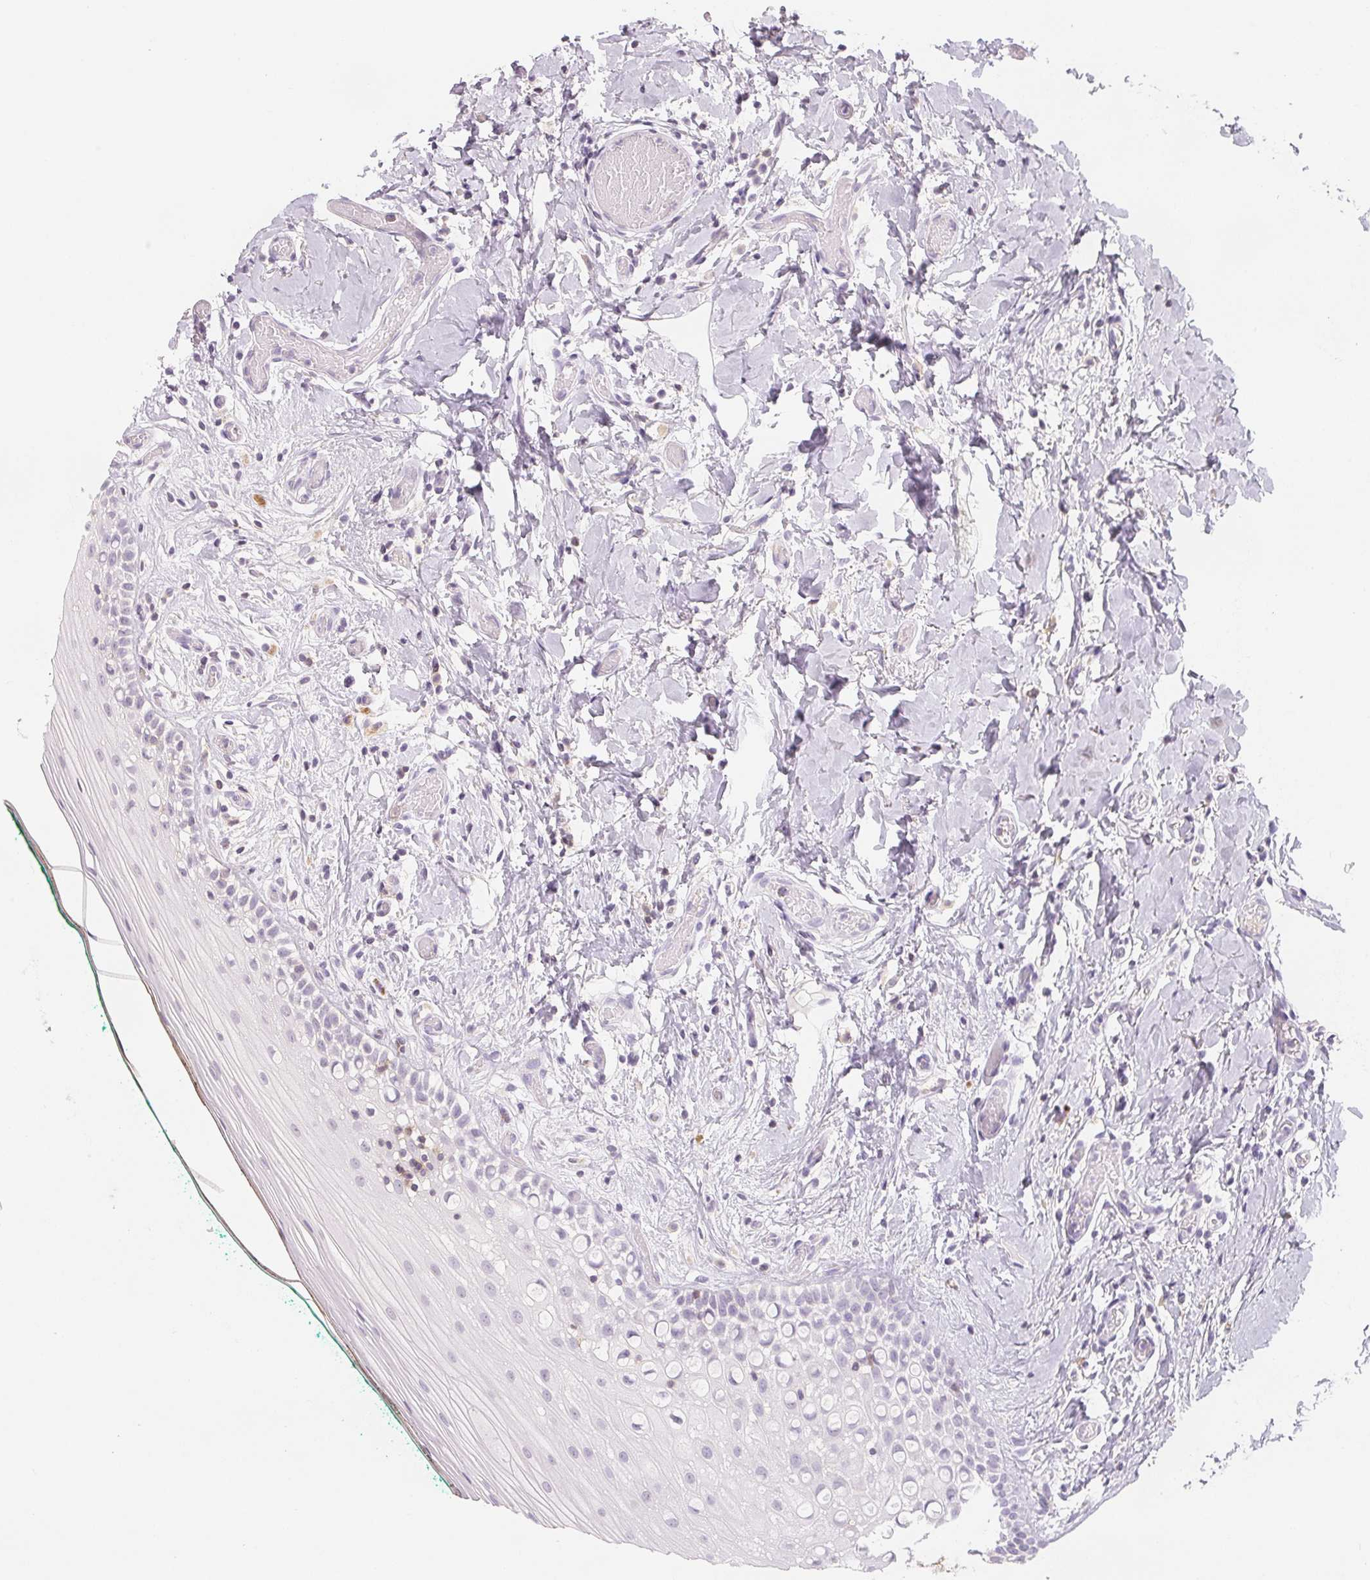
{"staining": {"intensity": "negative", "quantity": "none", "location": "none"}, "tissue": "oral mucosa", "cell_type": "Squamous epithelial cells", "image_type": "normal", "snomed": [{"axis": "morphology", "description": "Normal tissue, NOS"}, {"axis": "topography", "description": "Oral tissue"}], "caption": "Micrograph shows no protein expression in squamous epithelial cells of benign oral mucosa.", "gene": "CD69", "patient": {"sex": "female", "age": 83}}